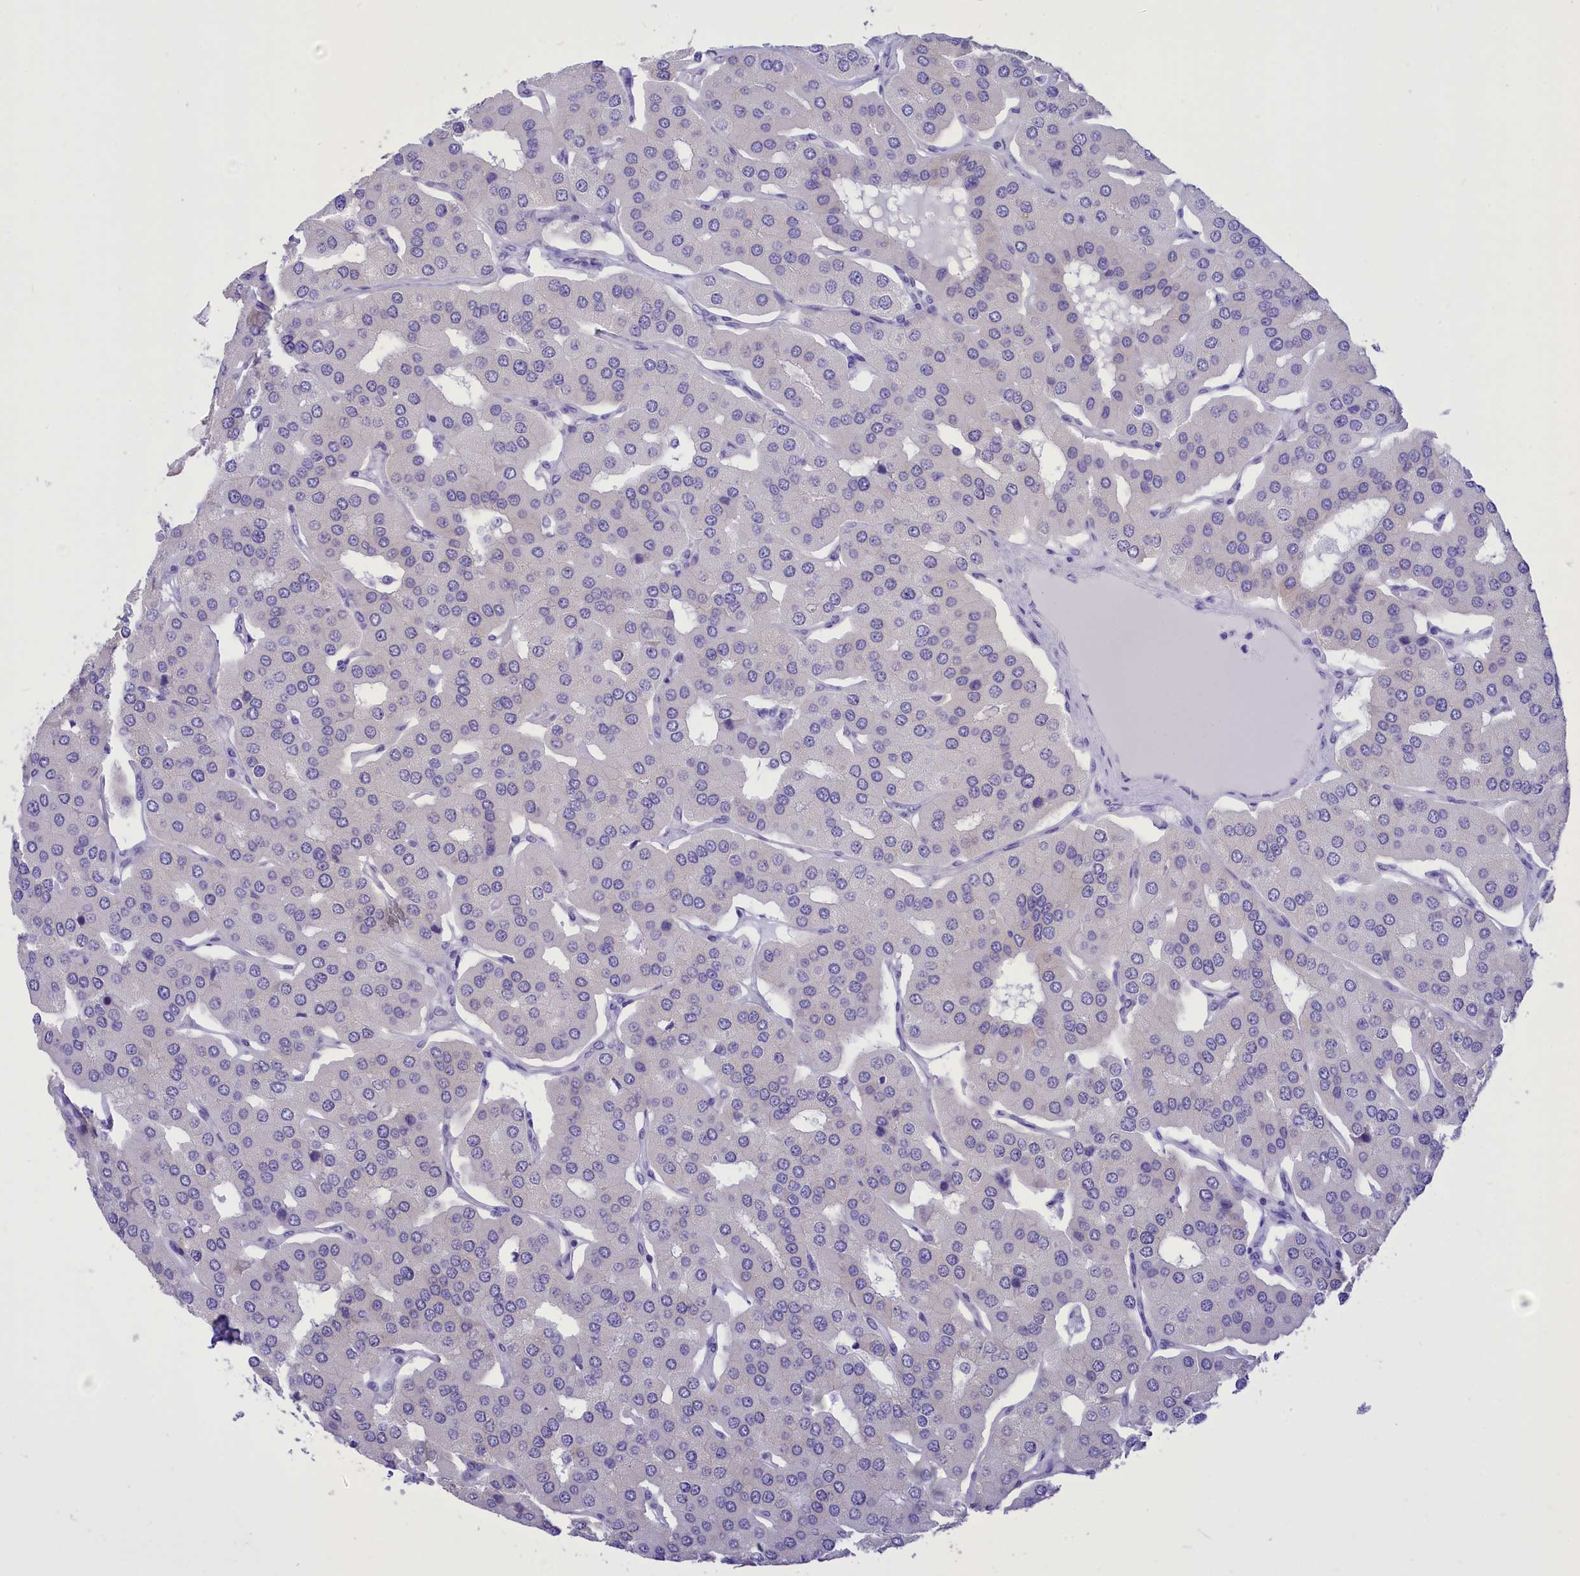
{"staining": {"intensity": "negative", "quantity": "none", "location": "none"}, "tissue": "parathyroid gland", "cell_type": "Glandular cells", "image_type": "normal", "snomed": [{"axis": "morphology", "description": "Normal tissue, NOS"}, {"axis": "morphology", "description": "Adenoma, NOS"}, {"axis": "topography", "description": "Parathyroid gland"}], "caption": "An immunohistochemistry micrograph of unremarkable parathyroid gland is shown. There is no staining in glandular cells of parathyroid gland.", "gene": "DCAF16", "patient": {"sex": "female", "age": 86}}